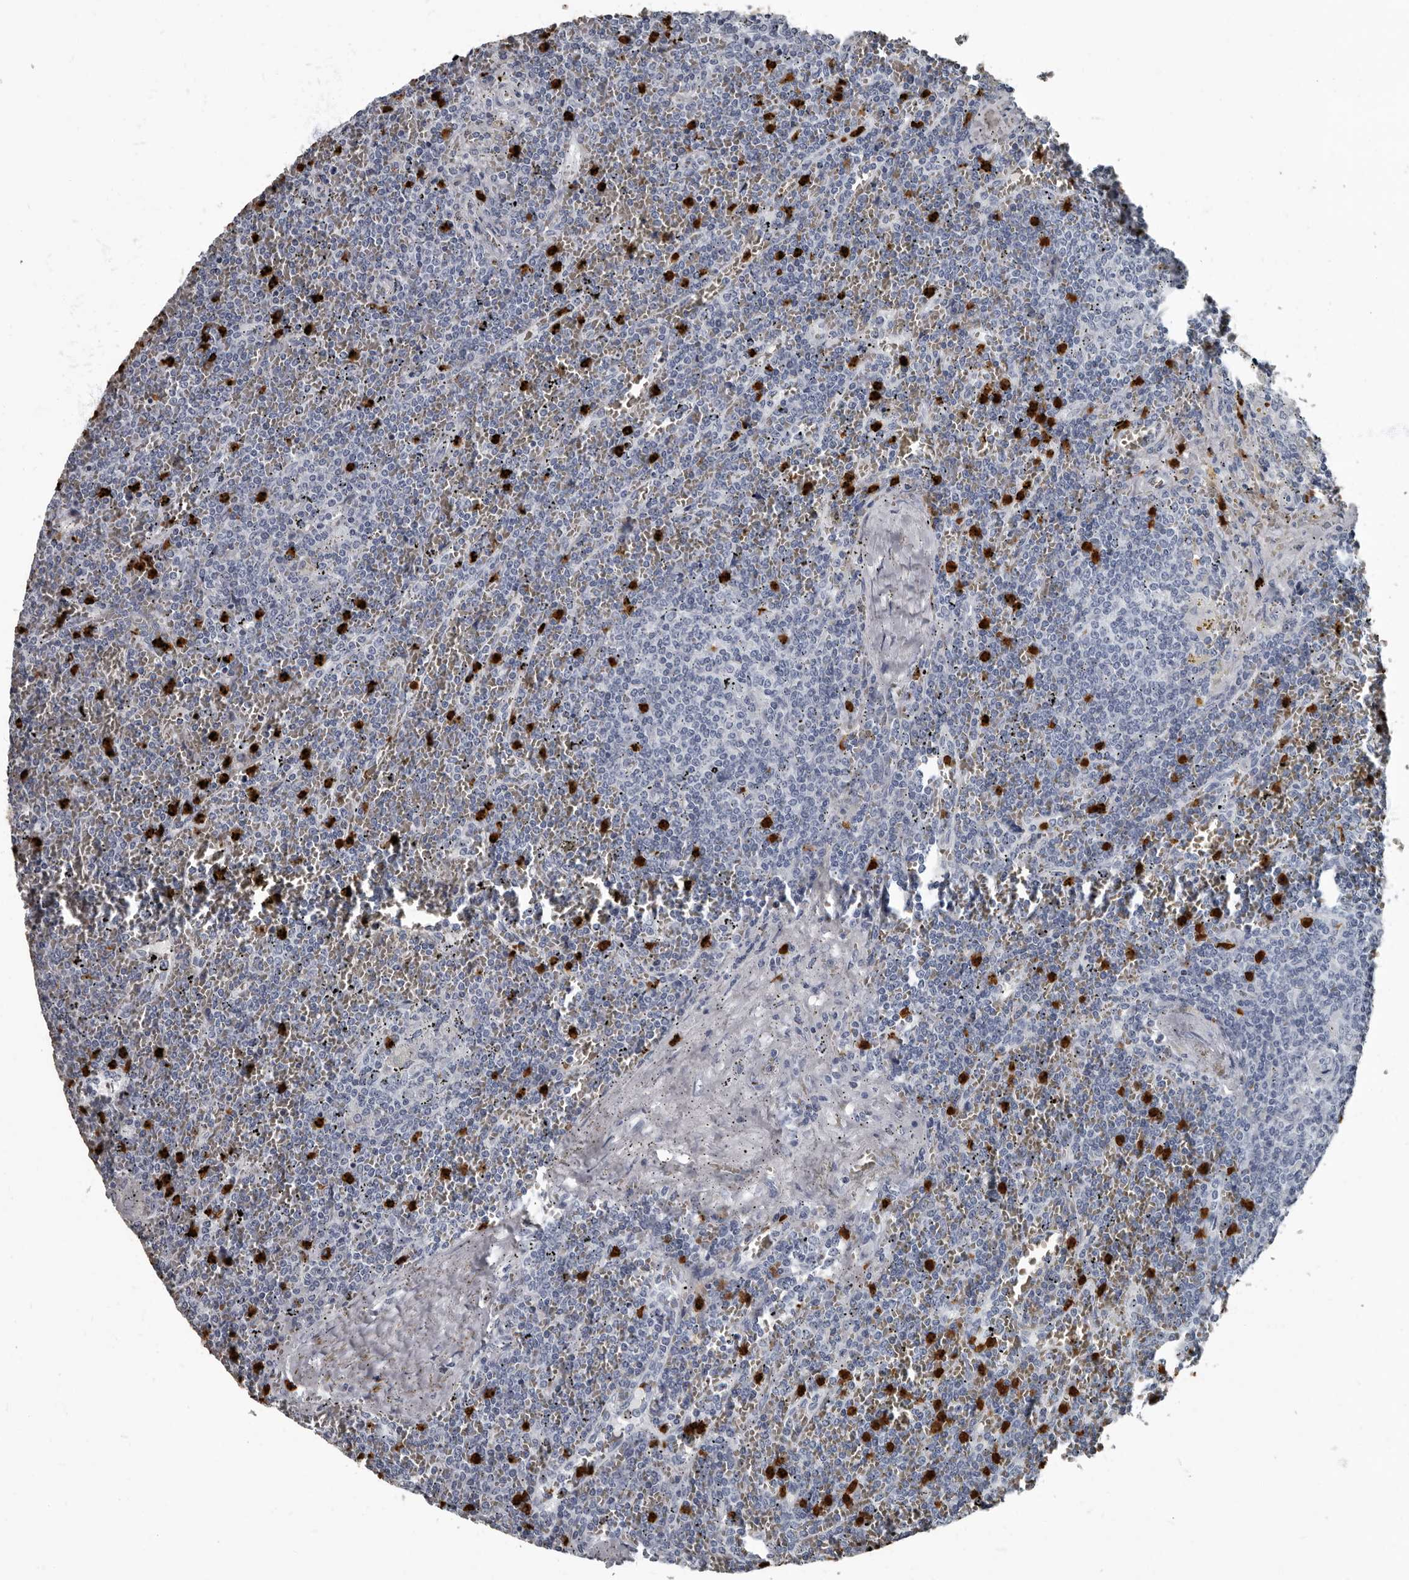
{"staining": {"intensity": "negative", "quantity": "none", "location": "none"}, "tissue": "lymphoma", "cell_type": "Tumor cells", "image_type": "cancer", "snomed": [{"axis": "morphology", "description": "Malignant lymphoma, non-Hodgkin's type, Low grade"}, {"axis": "topography", "description": "Spleen"}], "caption": "IHC micrograph of malignant lymphoma, non-Hodgkin's type (low-grade) stained for a protein (brown), which demonstrates no staining in tumor cells.", "gene": "TPD52L1", "patient": {"sex": "female", "age": 19}}